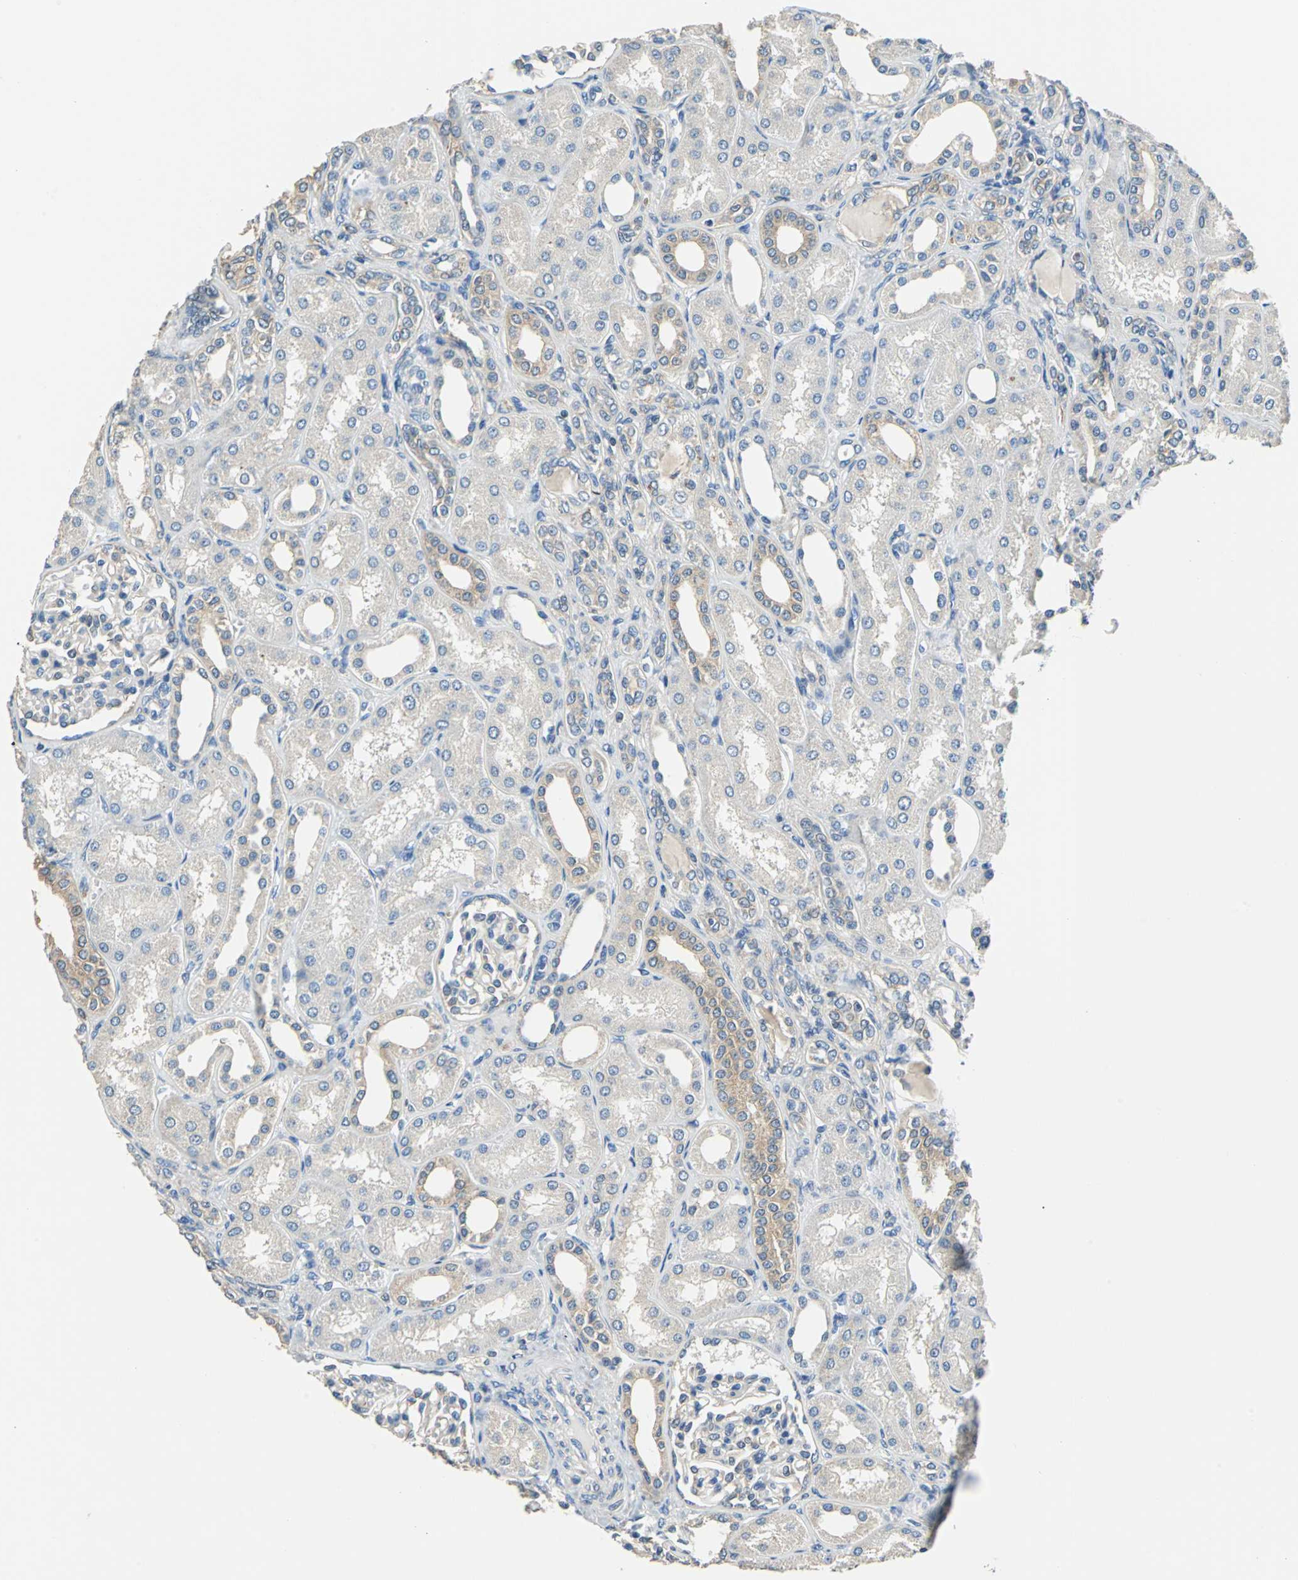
{"staining": {"intensity": "negative", "quantity": "none", "location": "none"}, "tissue": "kidney", "cell_type": "Cells in glomeruli", "image_type": "normal", "snomed": [{"axis": "morphology", "description": "Normal tissue, NOS"}, {"axis": "topography", "description": "Kidney"}], "caption": "Immunohistochemistry (IHC) histopathology image of benign human kidney stained for a protein (brown), which shows no positivity in cells in glomeruli.", "gene": "PRKCA", "patient": {"sex": "male", "age": 7}}